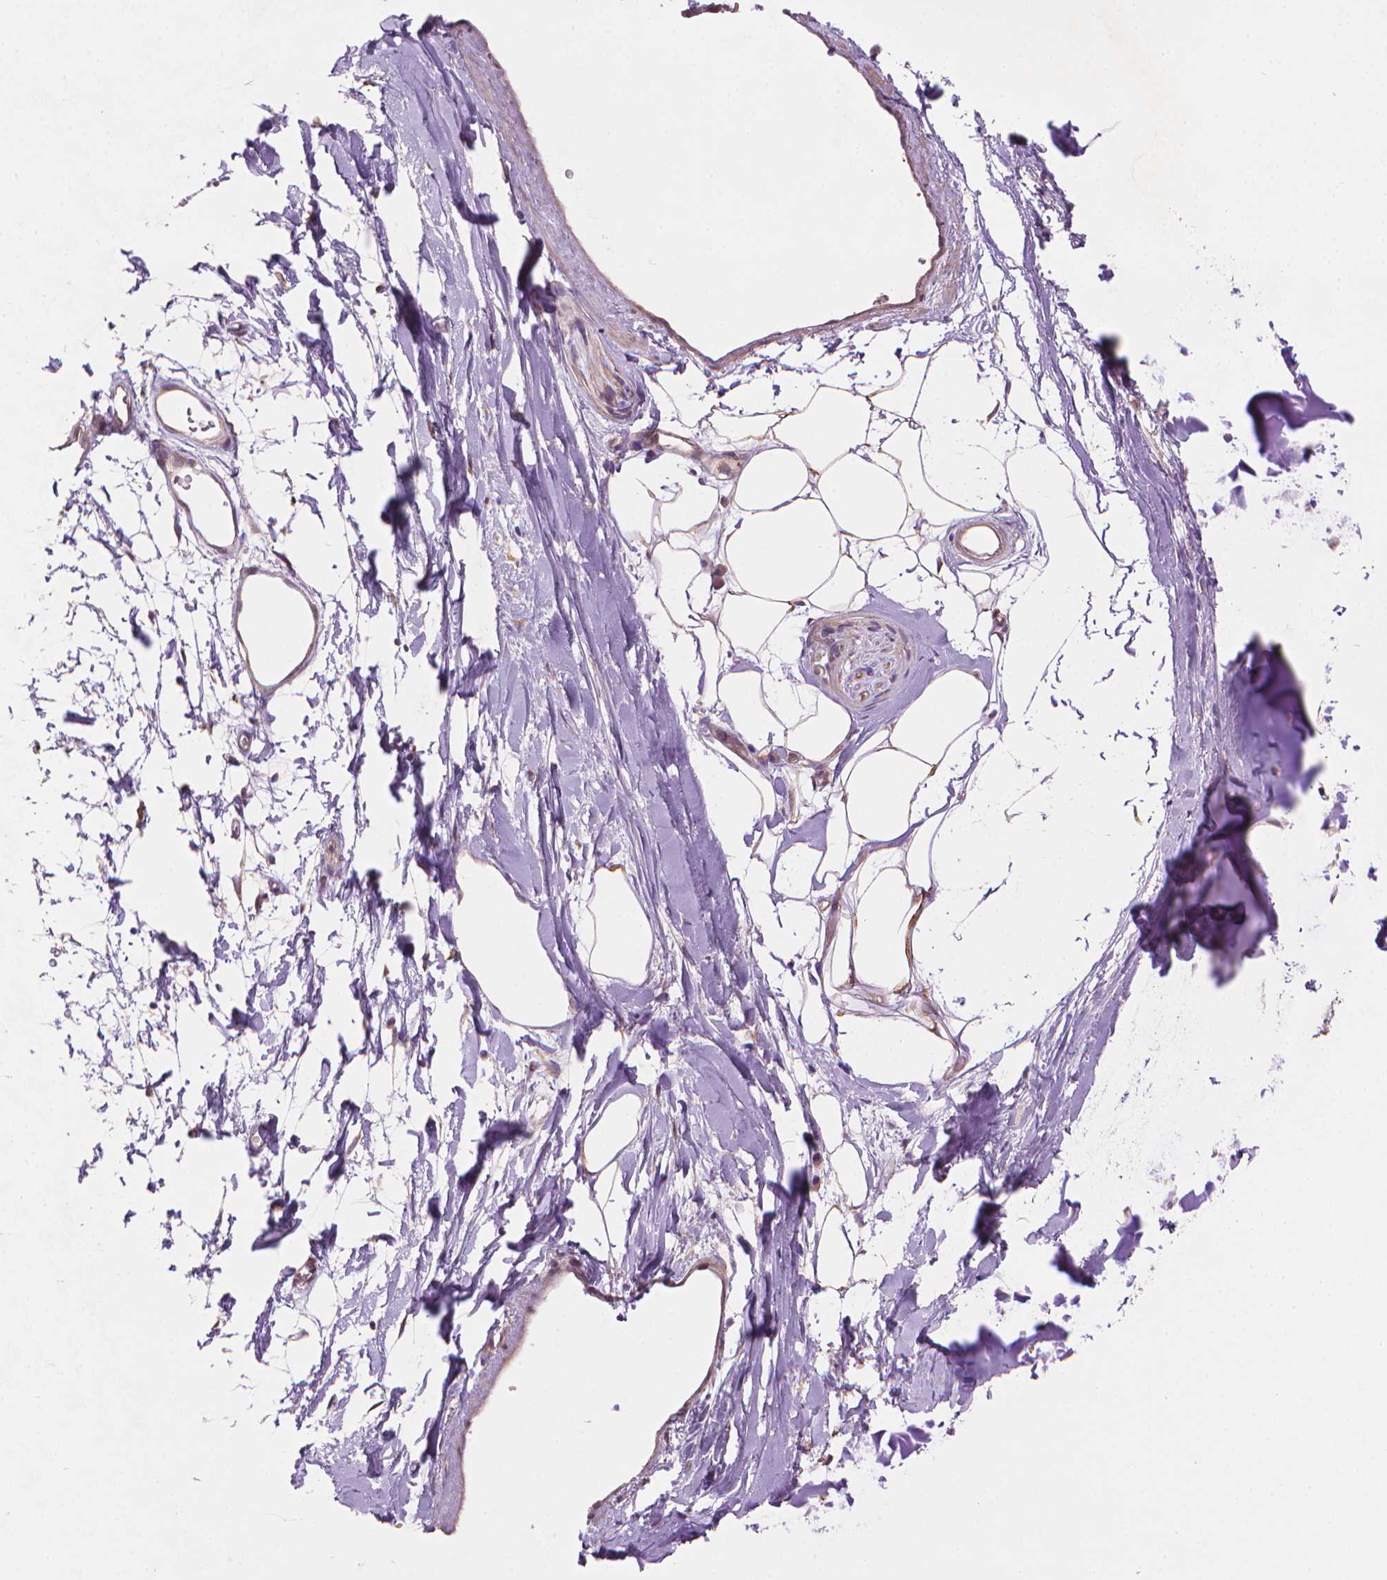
{"staining": {"intensity": "weak", "quantity": "25%-75%", "location": "cytoplasmic/membranous"}, "tissue": "adipose tissue", "cell_type": "Adipocytes", "image_type": "normal", "snomed": [{"axis": "morphology", "description": "Normal tissue, NOS"}, {"axis": "topography", "description": "Cartilage tissue"}, {"axis": "topography", "description": "Bronchus"}], "caption": "Immunohistochemical staining of benign adipose tissue reveals weak cytoplasmic/membranous protein staining in about 25%-75% of adipocytes.", "gene": "AMMECR1L", "patient": {"sex": "male", "age": 58}}